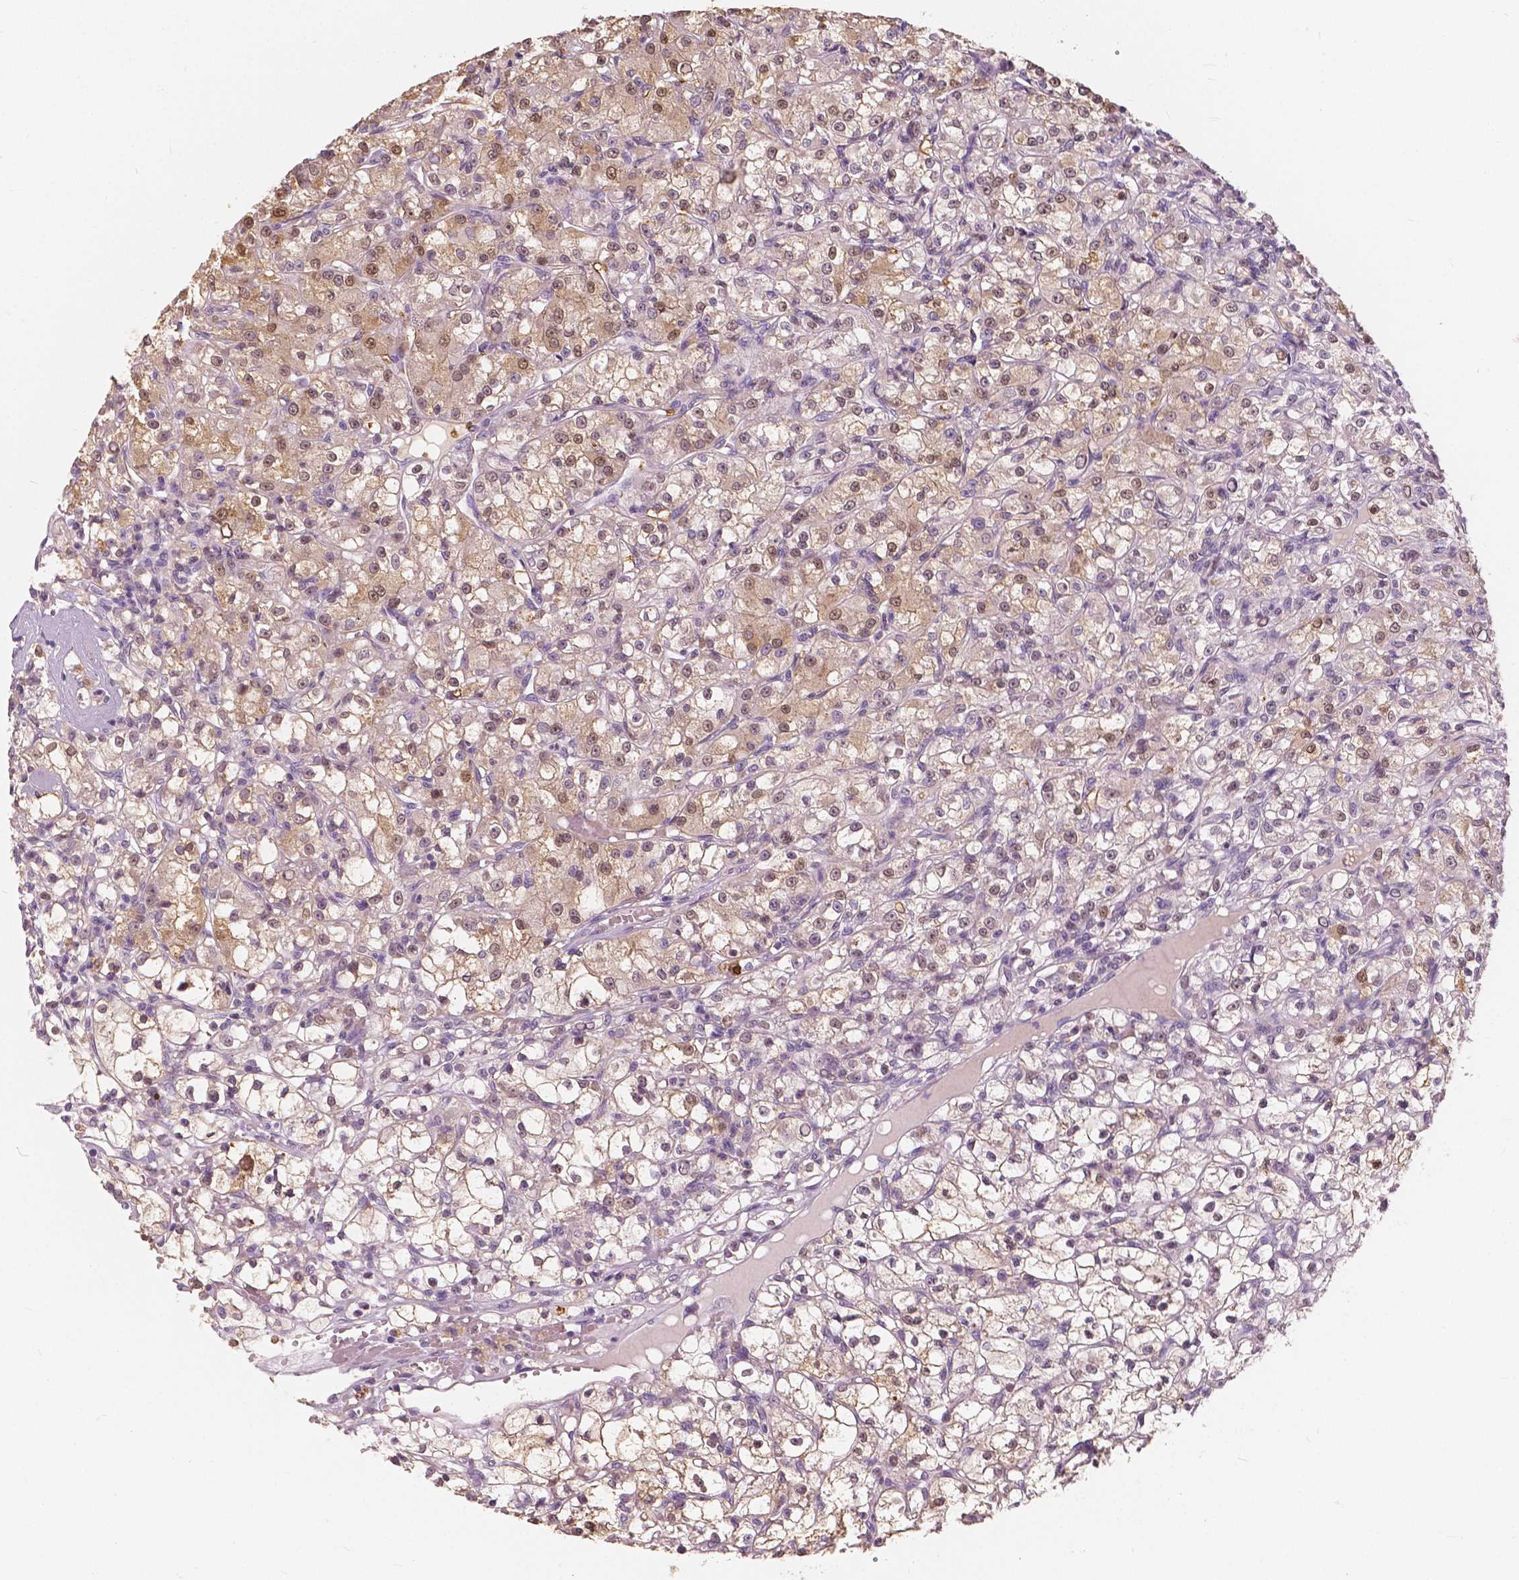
{"staining": {"intensity": "moderate", "quantity": "<25%", "location": "nuclear"}, "tissue": "renal cancer", "cell_type": "Tumor cells", "image_type": "cancer", "snomed": [{"axis": "morphology", "description": "Adenocarcinoma, NOS"}, {"axis": "topography", "description": "Kidney"}], "caption": "Immunohistochemistry (DAB (3,3'-diaminobenzidine)) staining of renal cancer (adenocarcinoma) displays moderate nuclear protein staining in approximately <25% of tumor cells. (DAB (3,3'-diaminobenzidine) = brown stain, brightfield microscopy at high magnification).", "gene": "SAT2", "patient": {"sex": "female", "age": 59}}